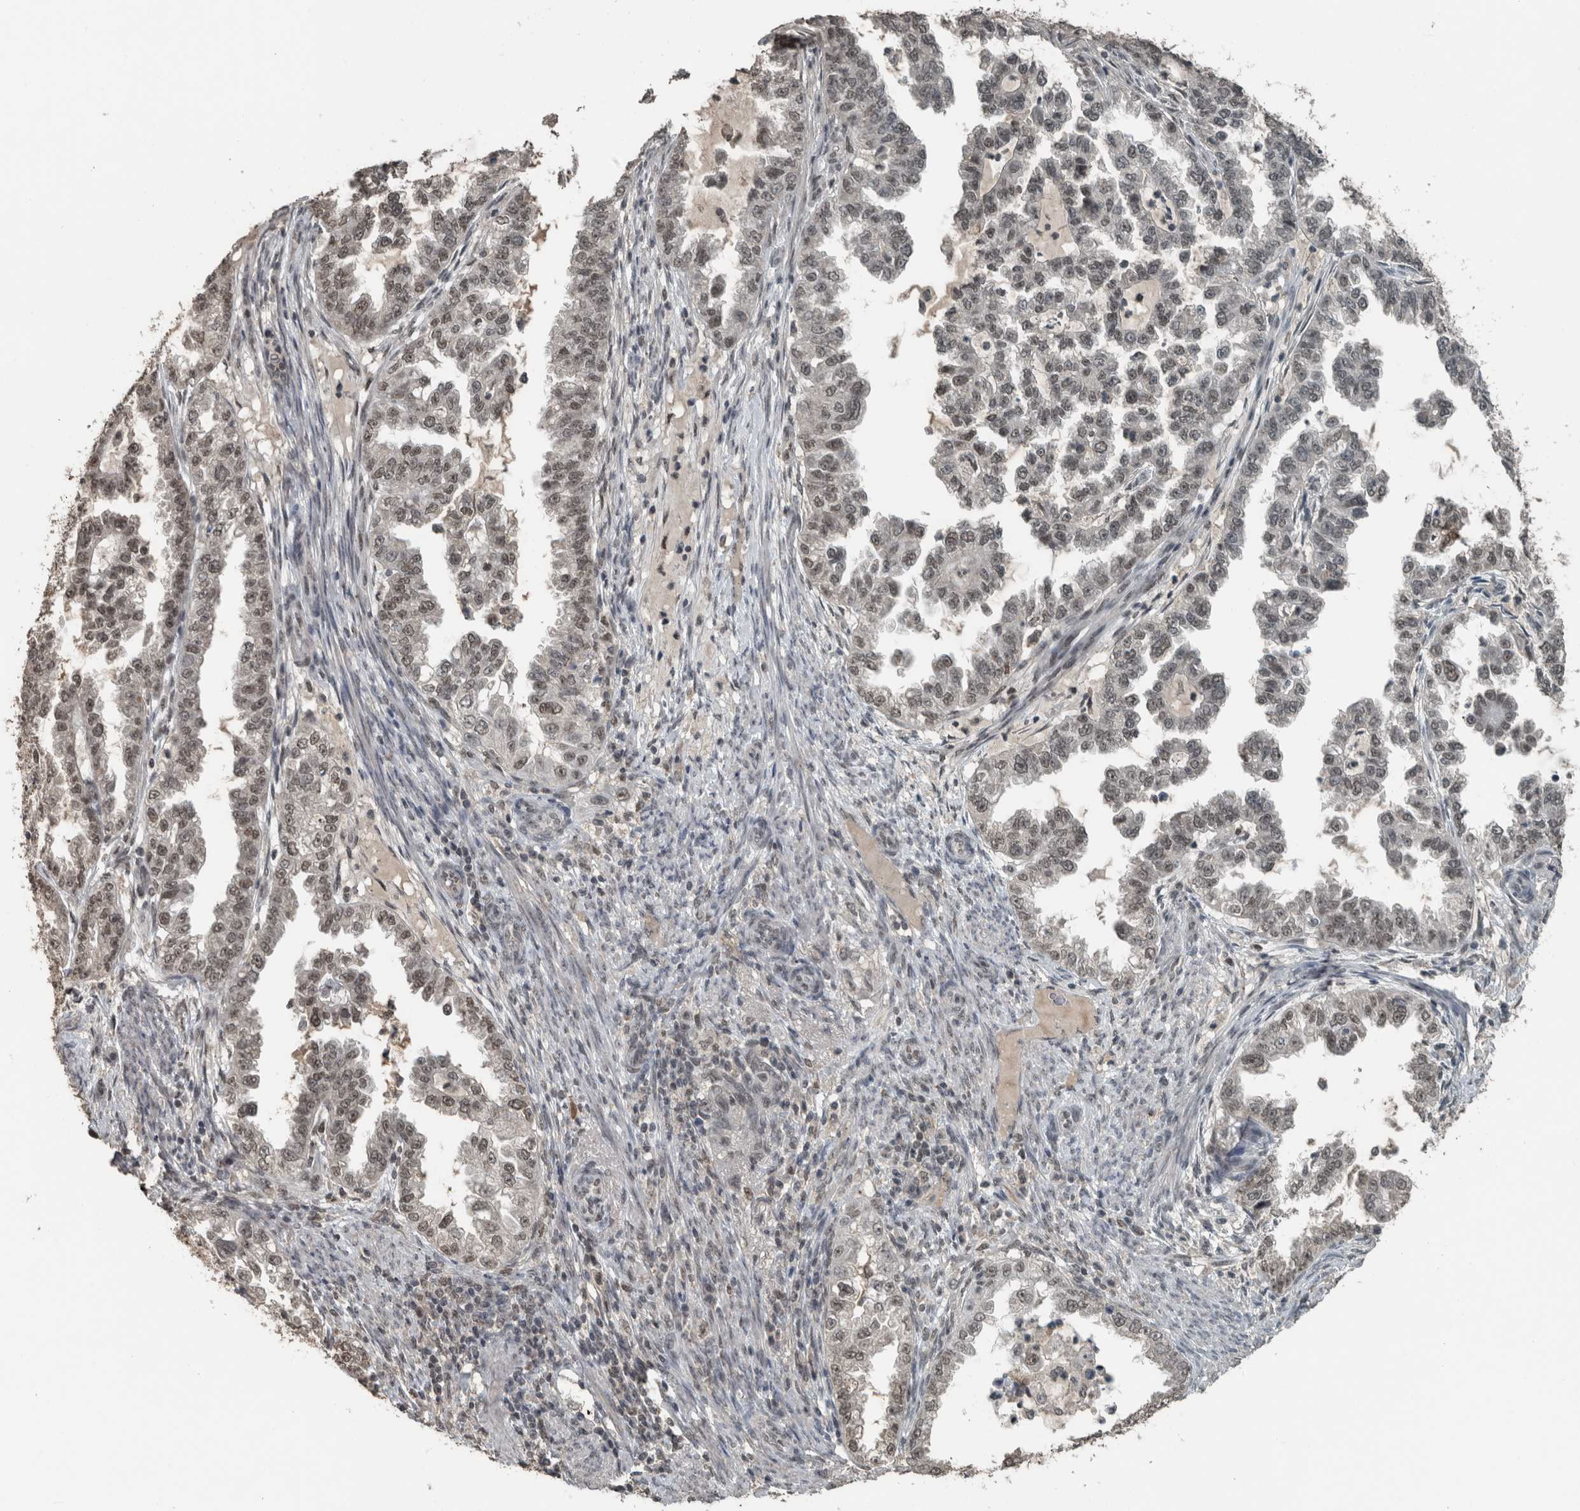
{"staining": {"intensity": "weak", "quantity": ">75%", "location": "nuclear"}, "tissue": "endometrial cancer", "cell_type": "Tumor cells", "image_type": "cancer", "snomed": [{"axis": "morphology", "description": "Adenocarcinoma, NOS"}, {"axis": "topography", "description": "Endometrium"}], "caption": "This is an image of IHC staining of endometrial adenocarcinoma, which shows weak expression in the nuclear of tumor cells.", "gene": "ZNF24", "patient": {"sex": "female", "age": 85}}